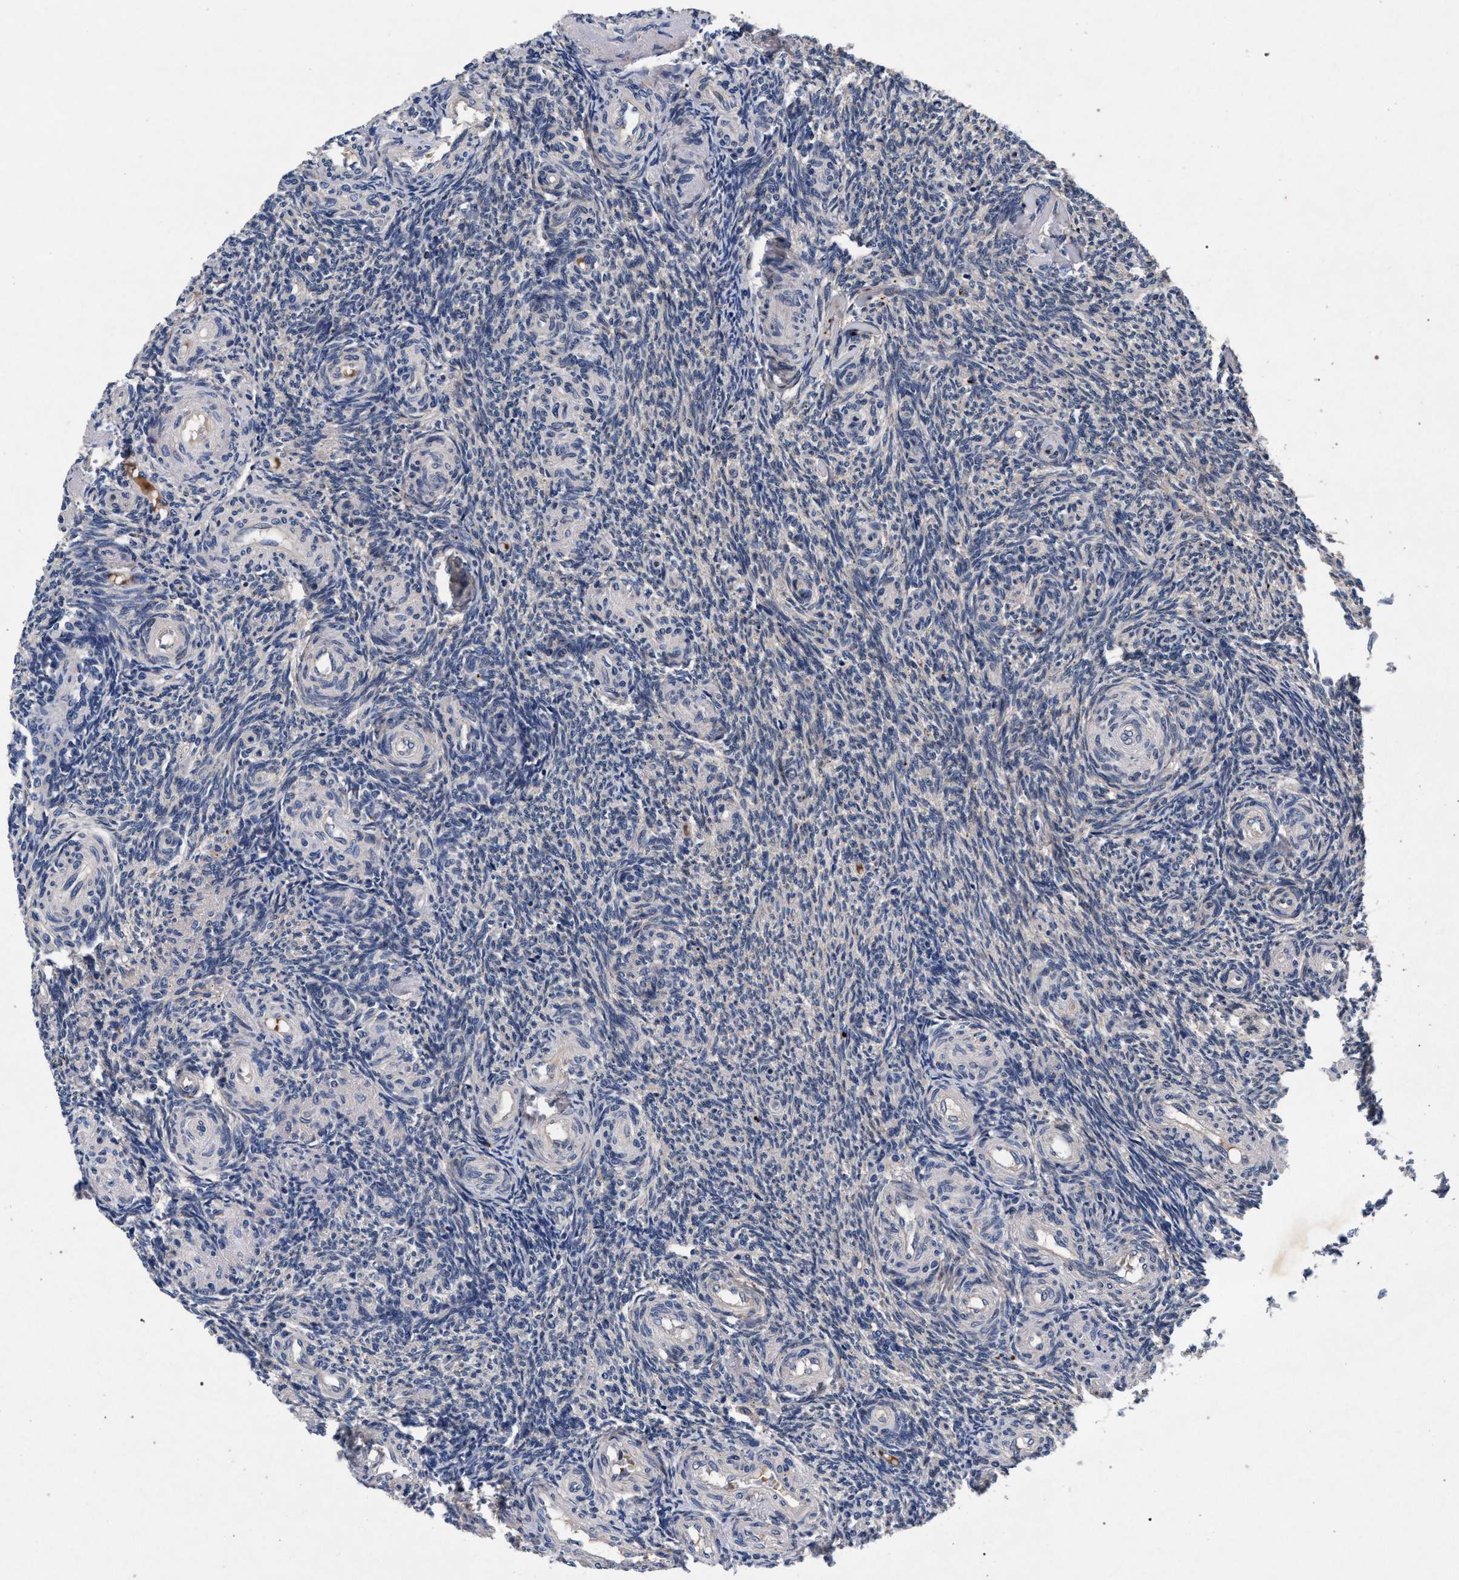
{"staining": {"intensity": "negative", "quantity": "none", "location": "none"}, "tissue": "ovary", "cell_type": "Ovarian stroma cells", "image_type": "normal", "snomed": [{"axis": "morphology", "description": "Normal tissue, NOS"}, {"axis": "topography", "description": "Ovary"}], "caption": "A high-resolution photomicrograph shows immunohistochemistry staining of unremarkable ovary, which exhibits no significant staining in ovarian stroma cells. (Immunohistochemistry (ihc), brightfield microscopy, high magnification).", "gene": "NEK7", "patient": {"sex": "female", "age": 41}}